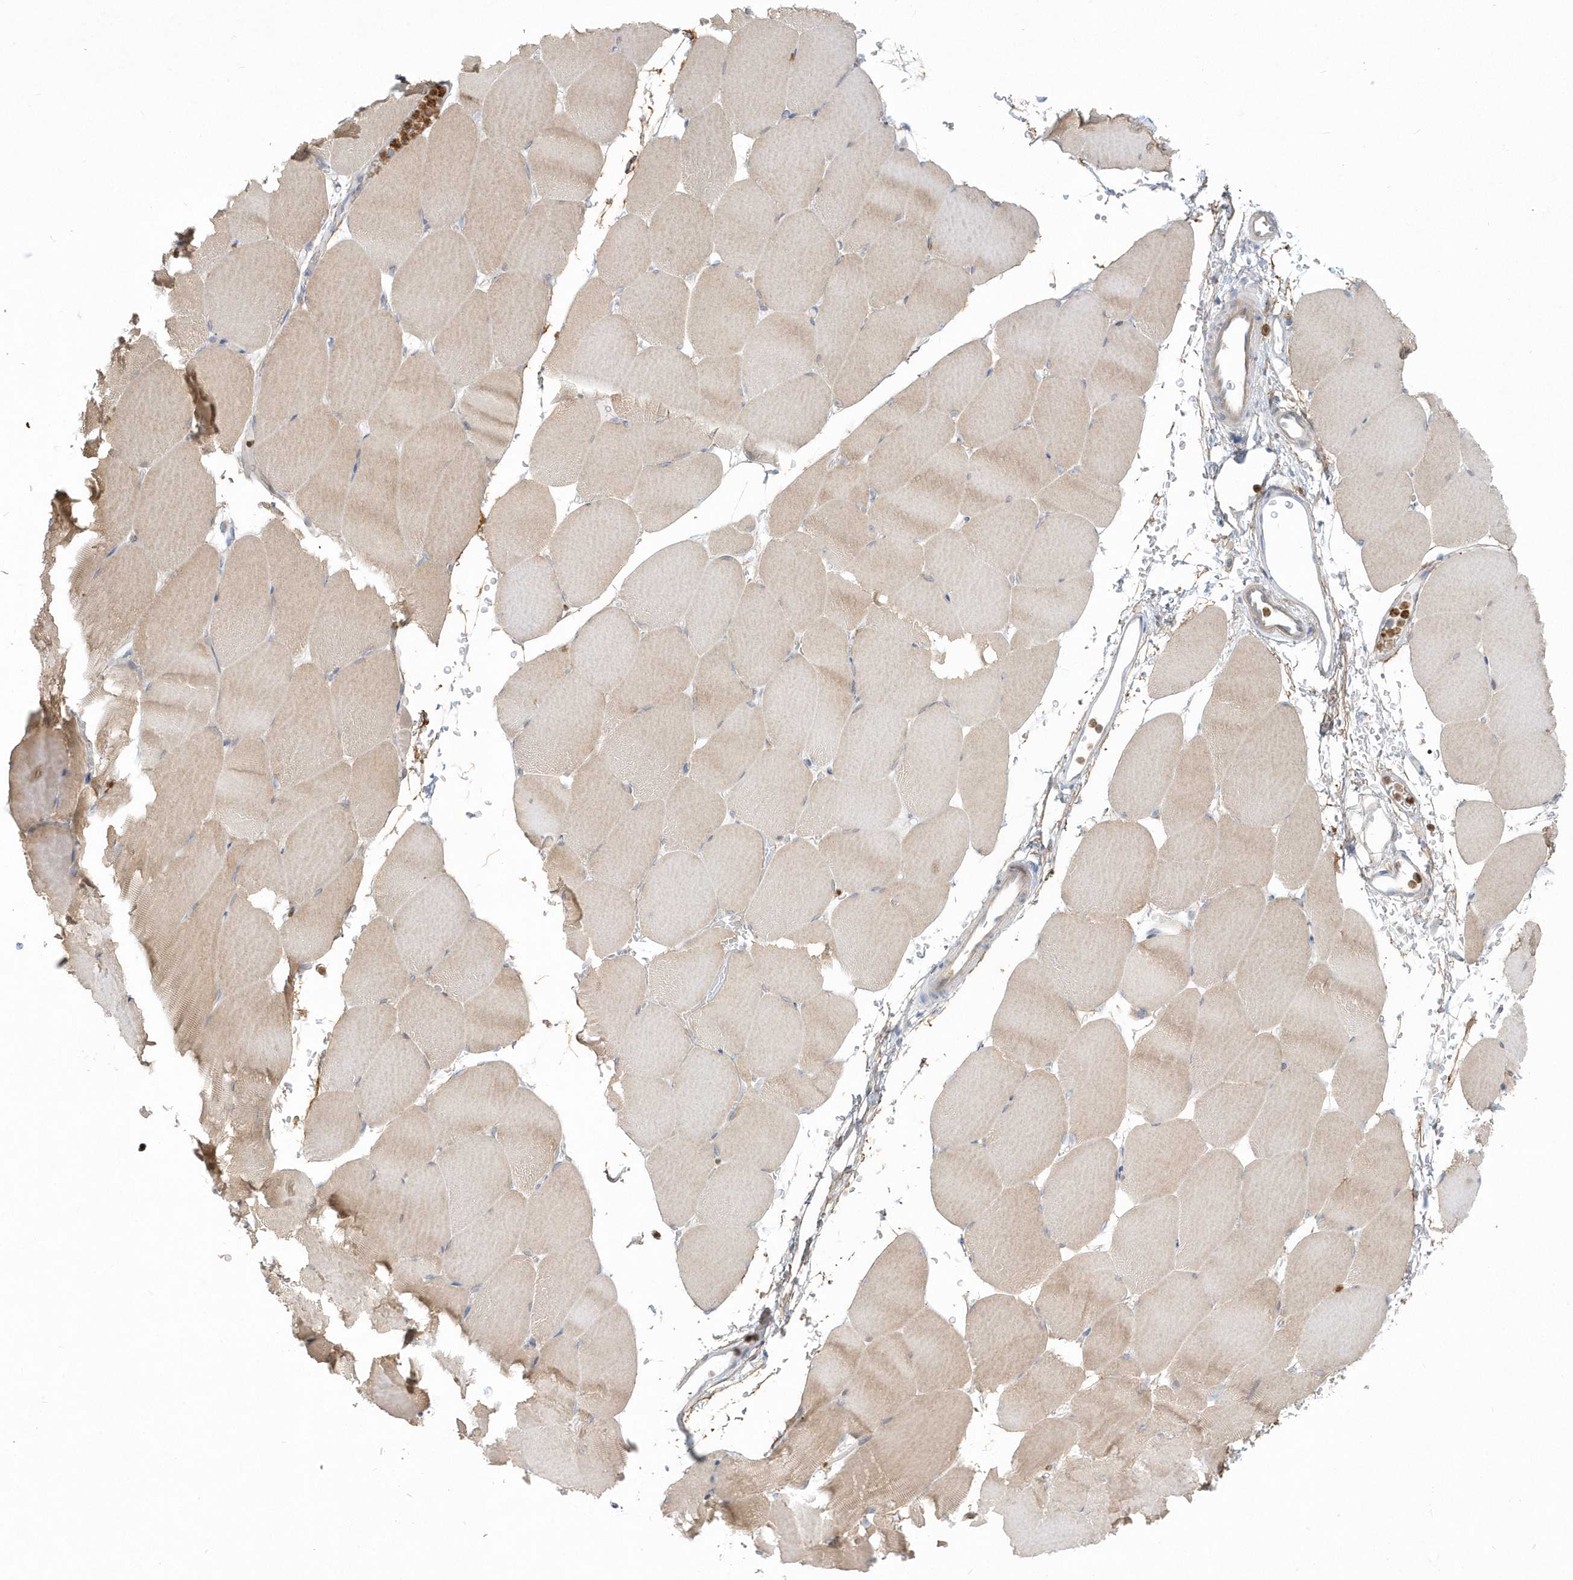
{"staining": {"intensity": "weak", "quantity": "25%-75%", "location": "cytoplasmic/membranous"}, "tissue": "skeletal muscle", "cell_type": "Myocytes", "image_type": "normal", "snomed": [{"axis": "morphology", "description": "Normal tissue, NOS"}, {"axis": "topography", "description": "Skeletal muscle"}, {"axis": "topography", "description": "Parathyroid gland"}], "caption": "This is a photomicrograph of IHC staining of normal skeletal muscle, which shows weak staining in the cytoplasmic/membranous of myocytes.", "gene": "DNAJC18", "patient": {"sex": "female", "age": 37}}